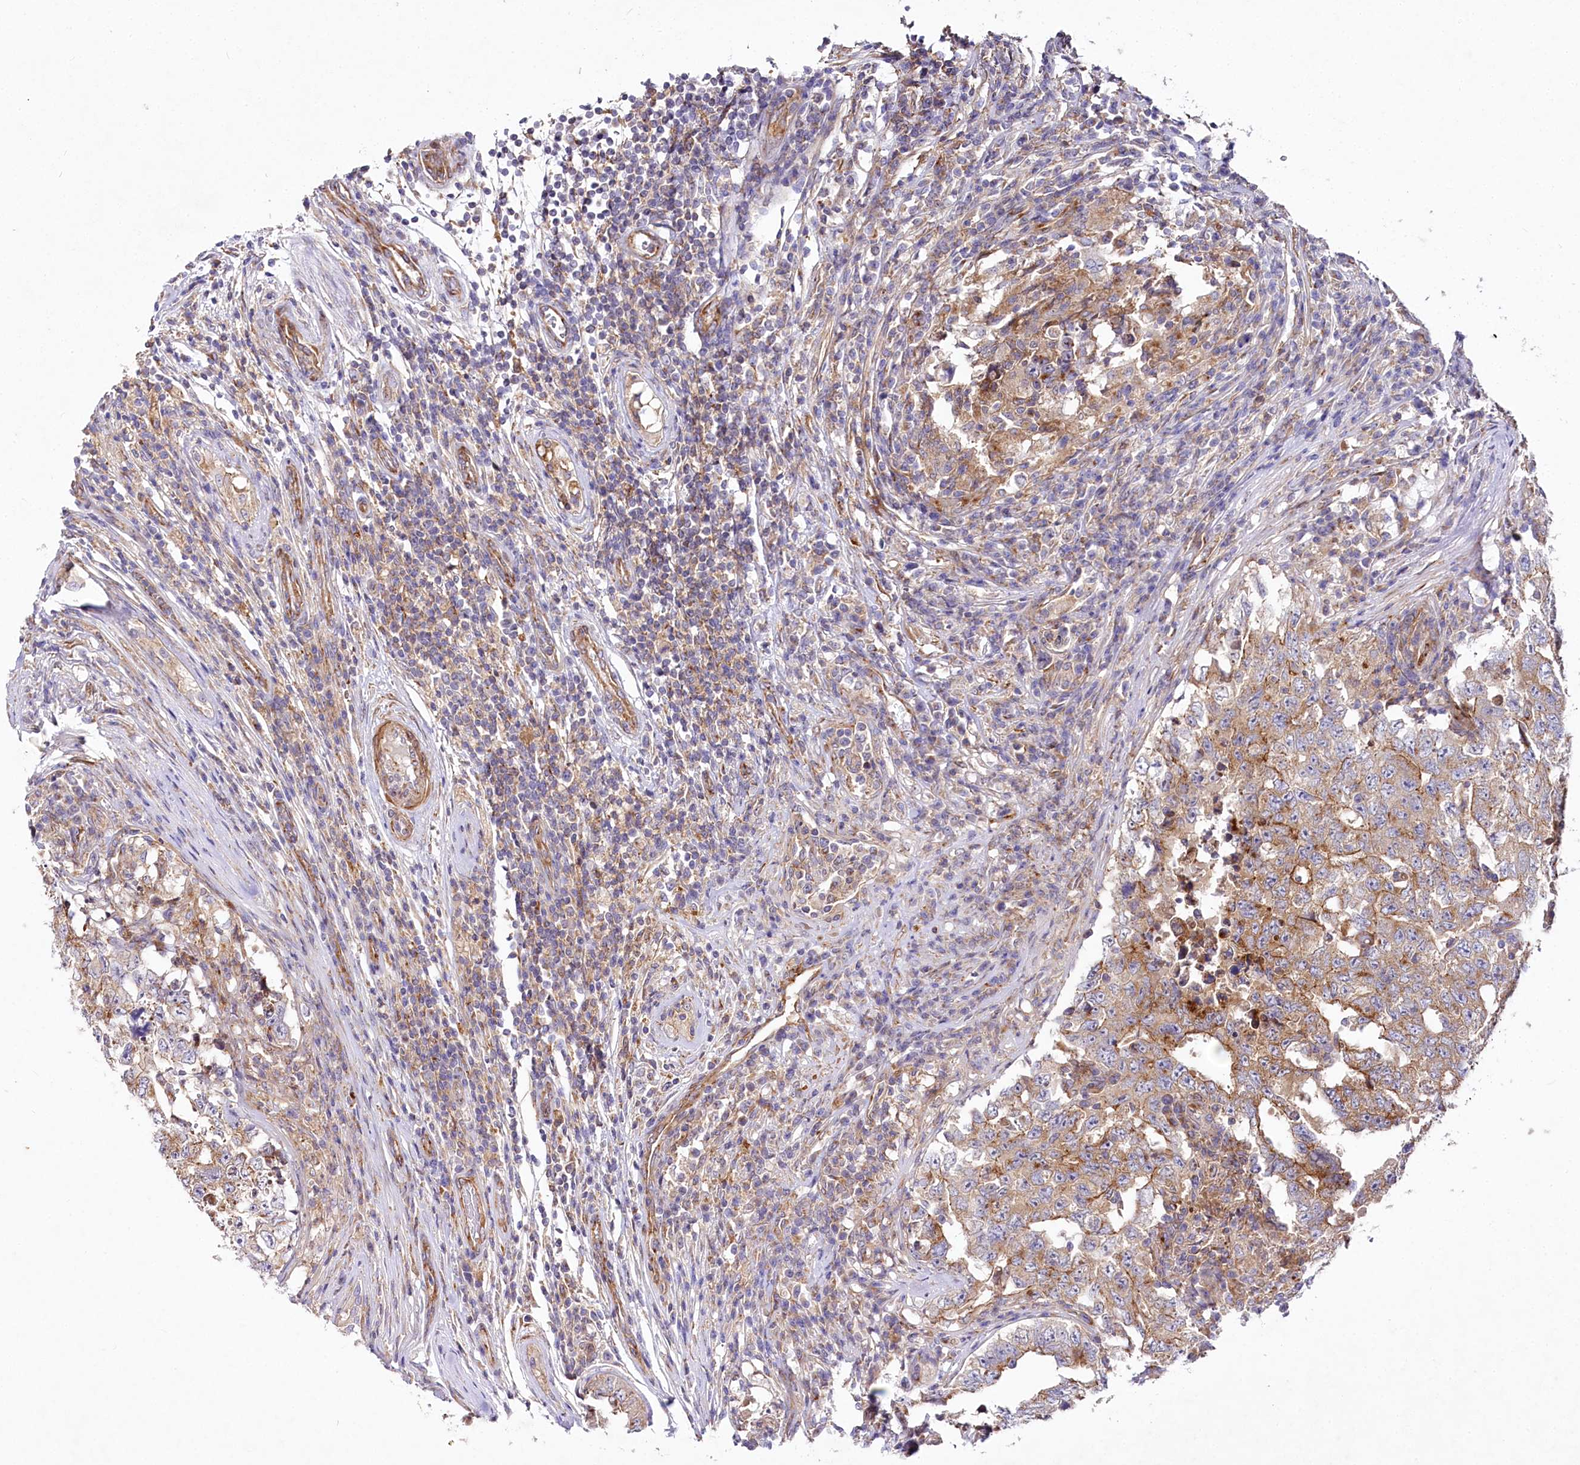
{"staining": {"intensity": "moderate", "quantity": ">75%", "location": "cytoplasmic/membranous"}, "tissue": "testis cancer", "cell_type": "Tumor cells", "image_type": "cancer", "snomed": [{"axis": "morphology", "description": "Carcinoma, Embryonal, NOS"}, {"axis": "topography", "description": "Testis"}], "caption": "Approximately >75% of tumor cells in human testis cancer (embryonal carcinoma) display moderate cytoplasmic/membranous protein staining as visualized by brown immunohistochemical staining.", "gene": "STX6", "patient": {"sex": "male", "age": 26}}